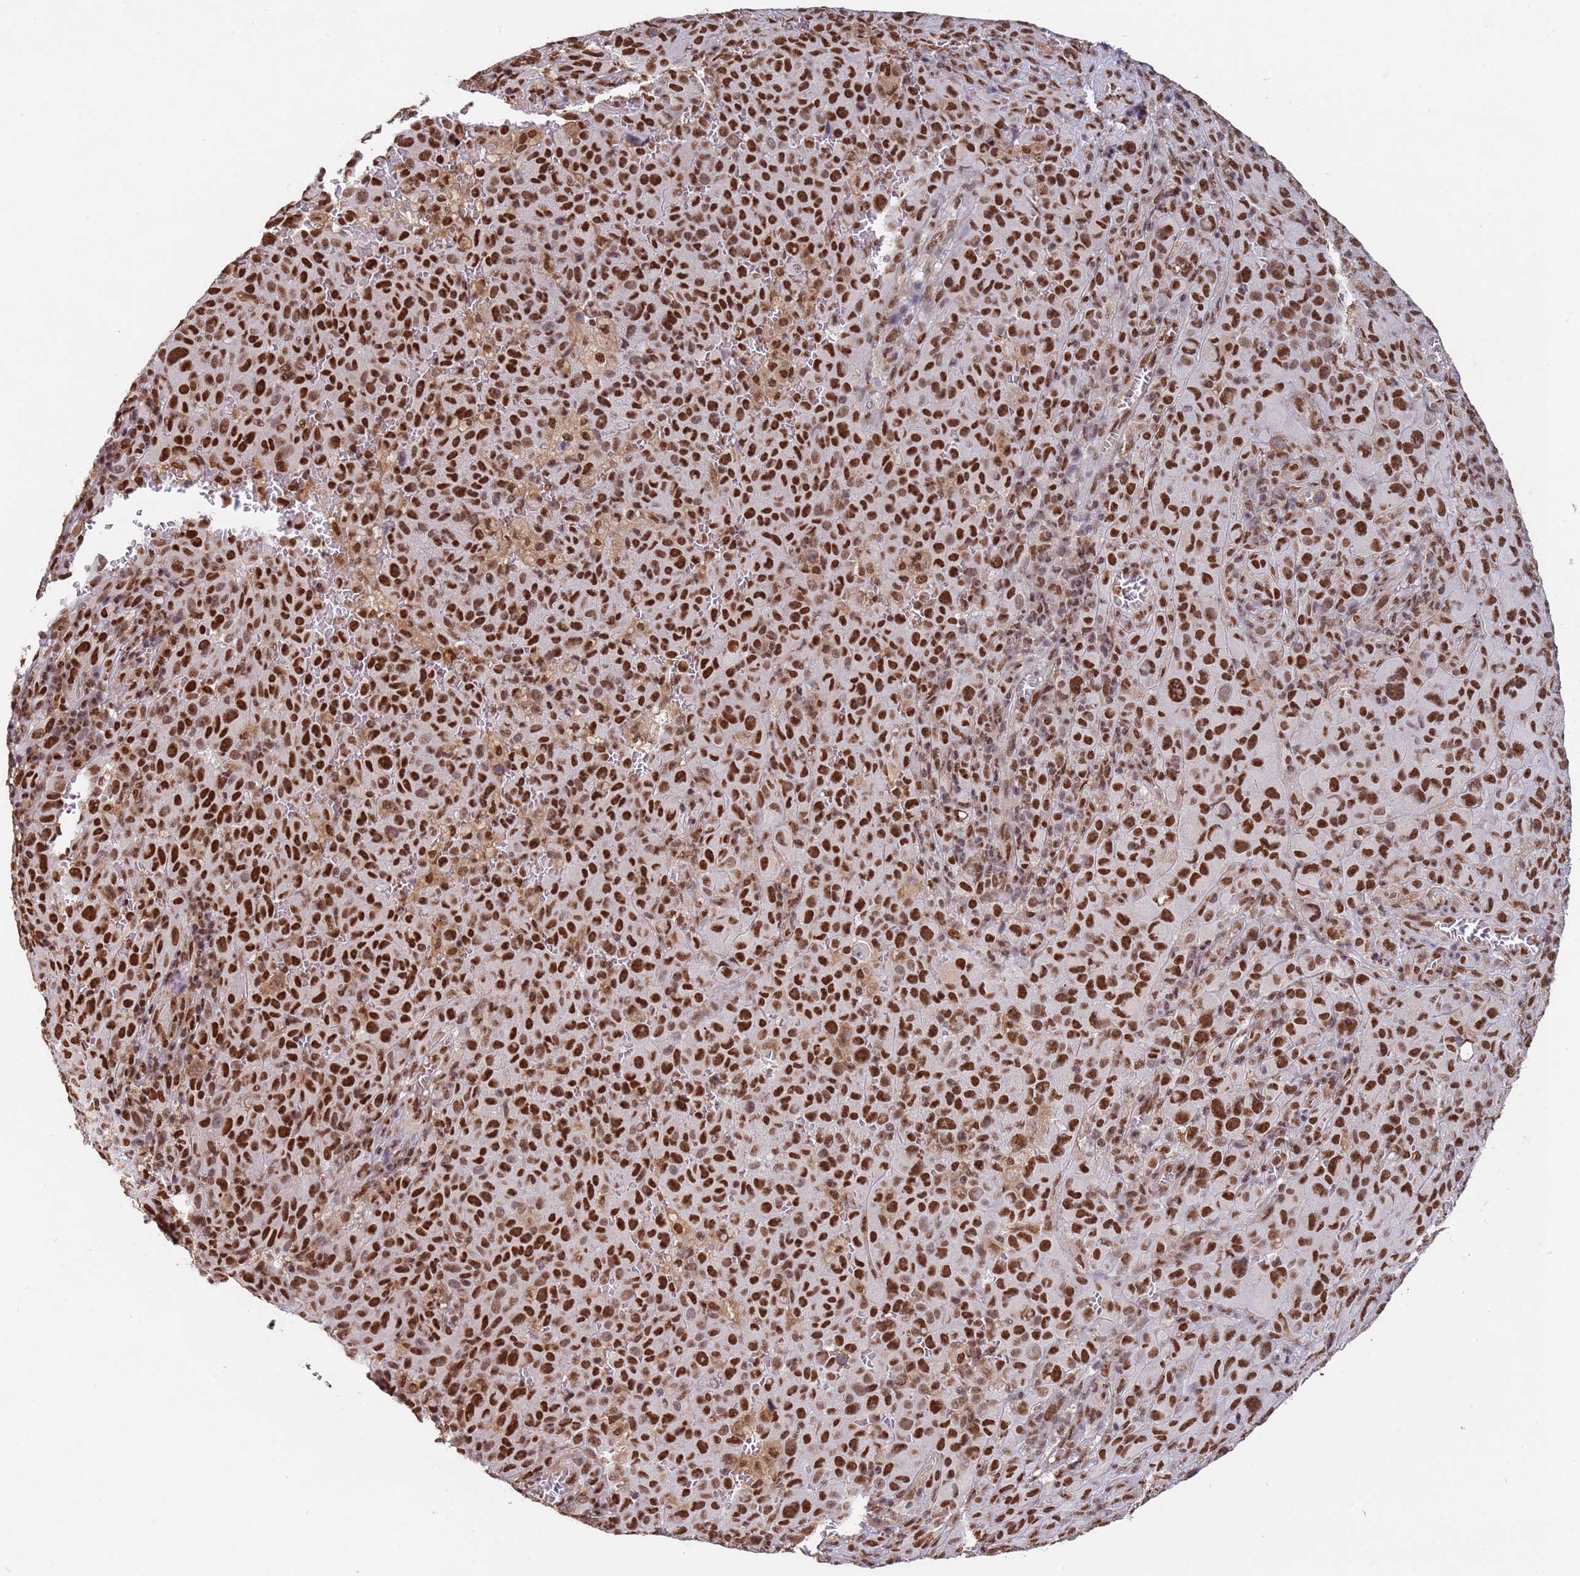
{"staining": {"intensity": "strong", "quantity": ">75%", "location": "nuclear"}, "tissue": "melanoma", "cell_type": "Tumor cells", "image_type": "cancer", "snomed": [{"axis": "morphology", "description": "Malignant melanoma, NOS"}, {"axis": "topography", "description": "Skin"}], "caption": "An immunohistochemistry (IHC) photomicrograph of tumor tissue is shown. Protein staining in brown highlights strong nuclear positivity in melanoma within tumor cells.", "gene": "ESF1", "patient": {"sex": "female", "age": 82}}